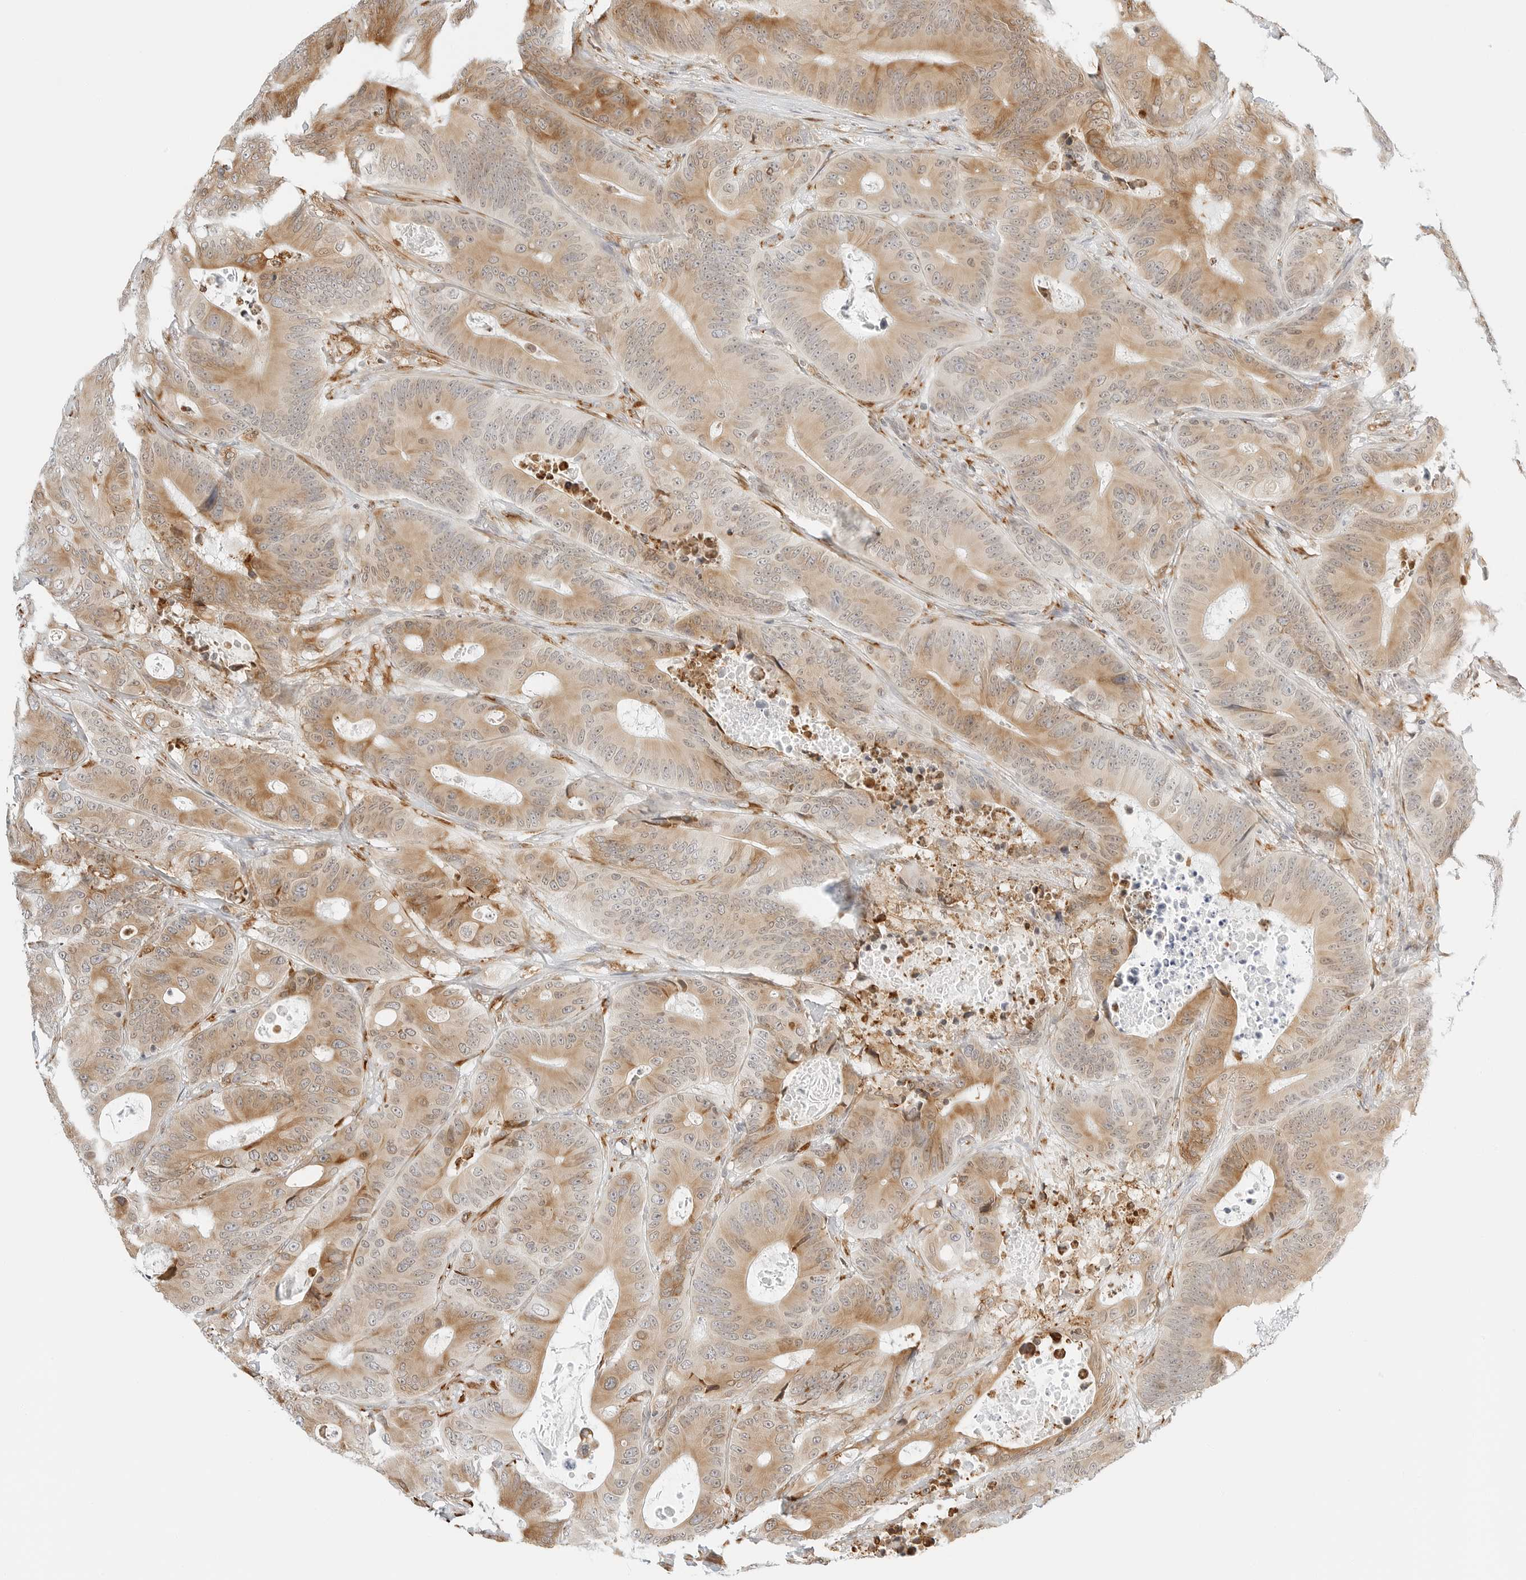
{"staining": {"intensity": "moderate", "quantity": ">75%", "location": "cytoplasmic/membranous"}, "tissue": "colorectal cancer", "cell_type": "Tumor cells", "image_type": "cancer", "snomed": [{"axis": "morphology", "description": "Adenocarcinoma, NOS"}, {"axis": "topography", "description": "Colon"}], "caption": "A micrograph of human colorectal cancer stained for a protein displays moderate cytoplasmic/membranous brown staining in tumor cells.", "gene": "THEM4", "patient": {"sex": "male", "age": 83}}